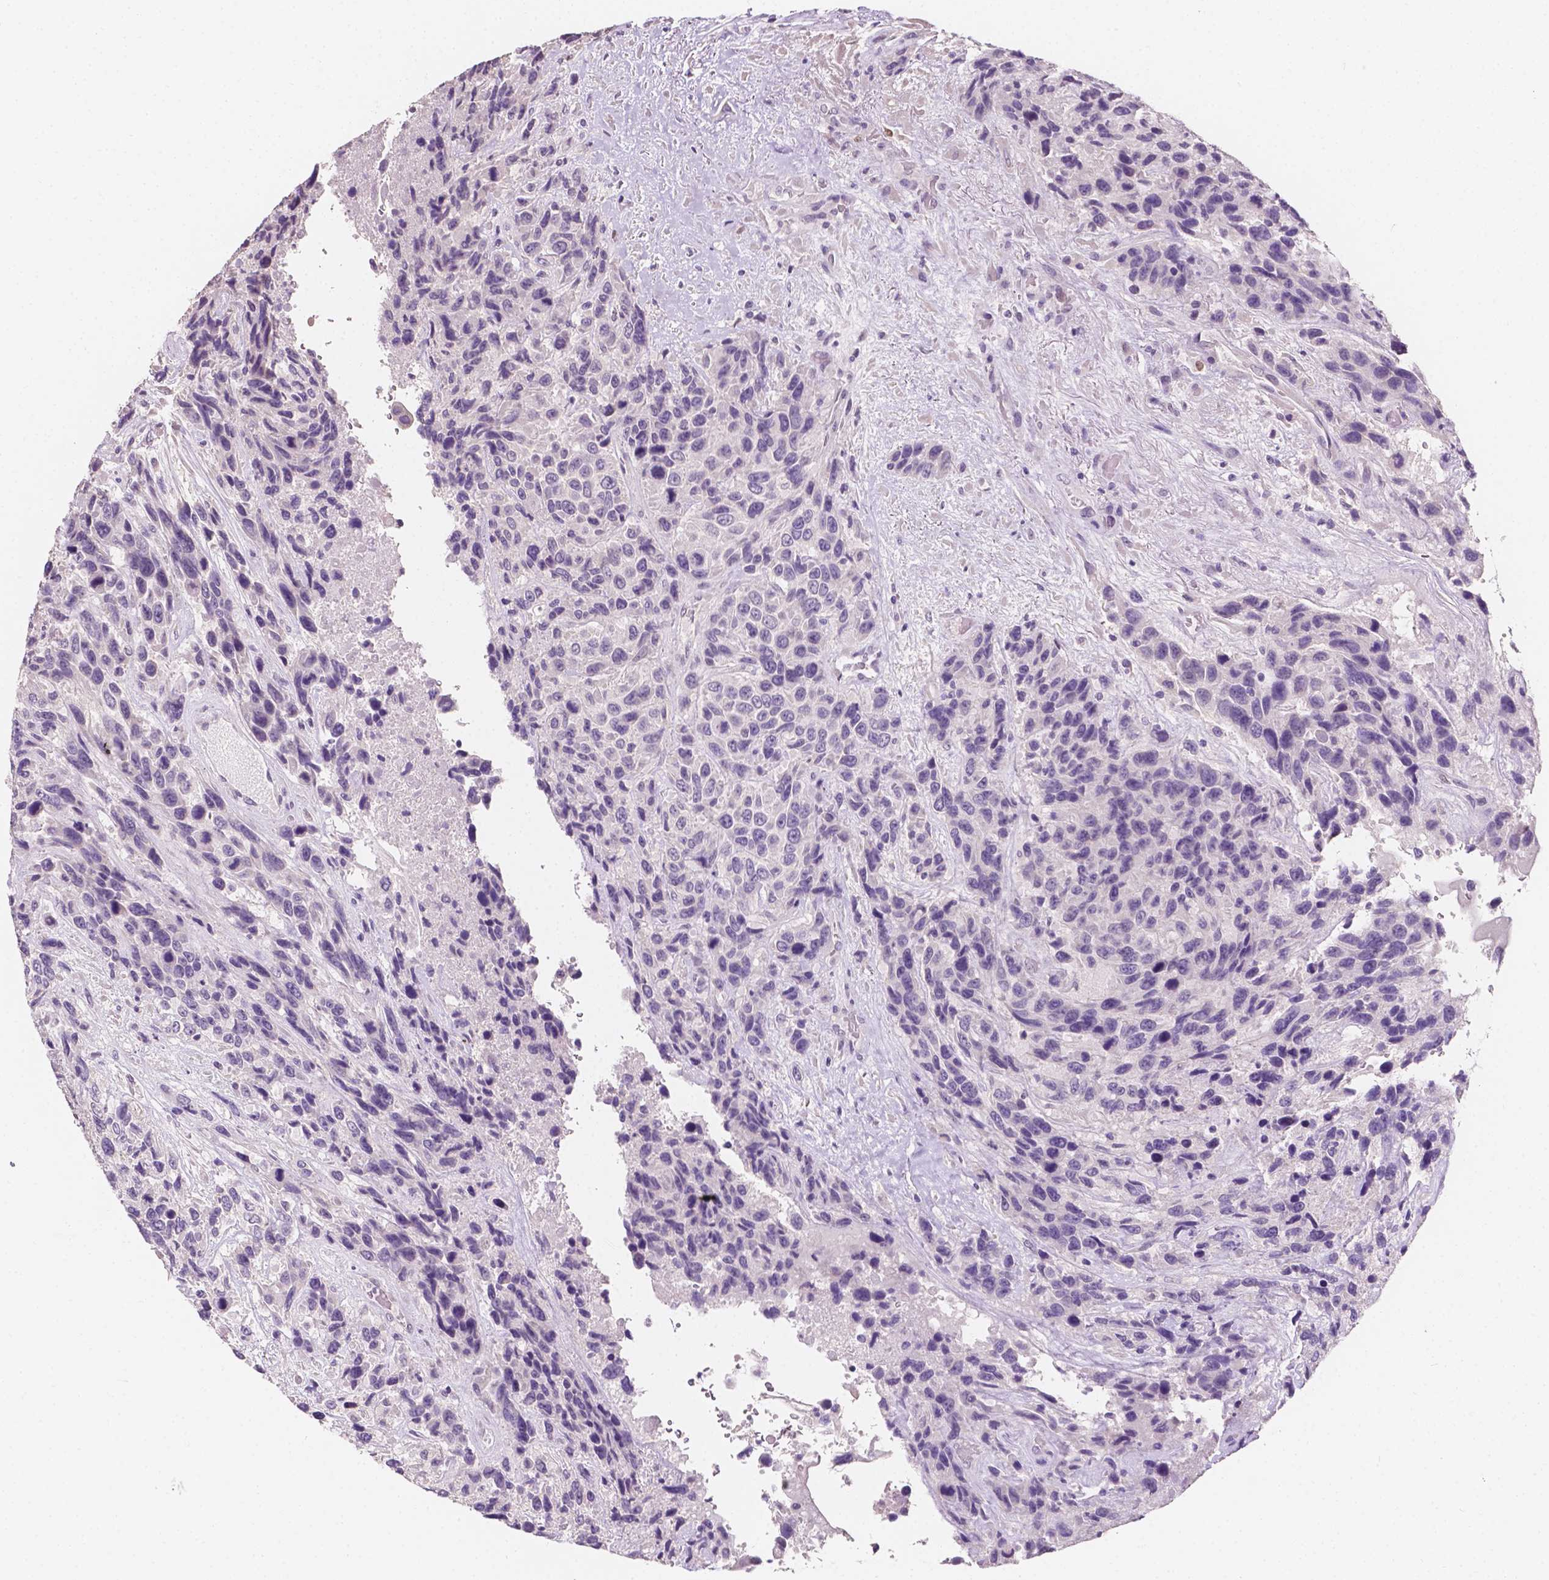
{"staining": {"intensity": "negative", "quantity": "none", "location": "none"}, "tissue": "urothelial cancer", "cell_type": "Tumor cells", "image_type": "cancer", "snomed": [{"axis": "morphology", "description": "Urothelial carcinoma, High grade"}, {"axis": "topography", "description": "Urinary bladder"}], "caption": "Tumor cells are negative for brown protein staining in urothelial carcinoma (high-grade).", "gene": "TAL1", "patient": {"sex": "female", "age": 70}}